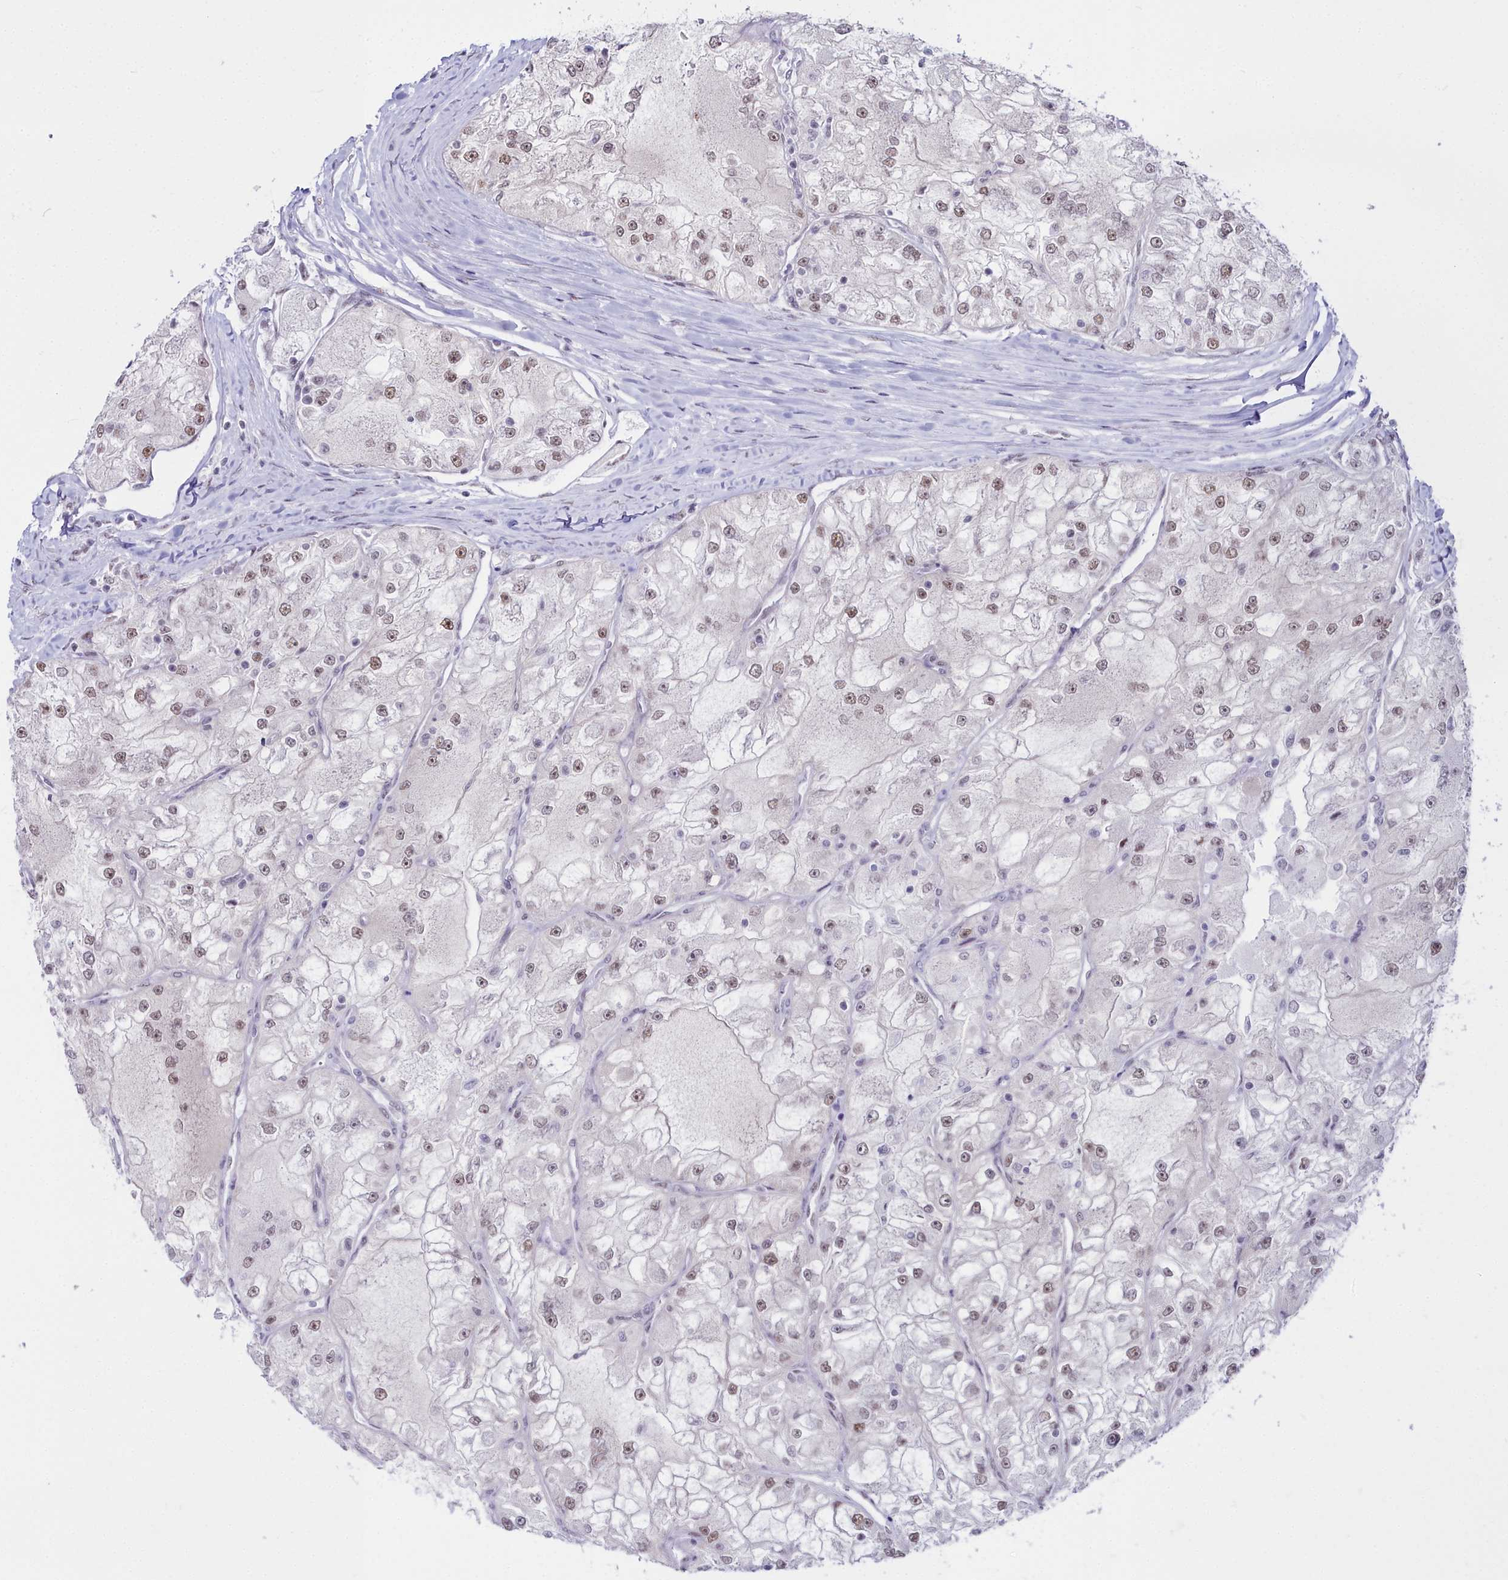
{"staining": {"intensity": "moderate", "quantity": "25%-75%", "location": "nuclear"}, "tissue": "renal cancer", "cell_type": "Tumor cells", "image_type": "cancer", "snomed": [{"axis": "morphology", "description": "Adenocarcinoma, NOS"}, {"axis": "topography", "description": "Kidney"}], "caption": "Human renal cancer (adenocarcinoma) stained with a protein marker exhibits moderate staining in tumor cells.", "gene": "RBM12", "patient": {"sex": "female", "age": 72}}